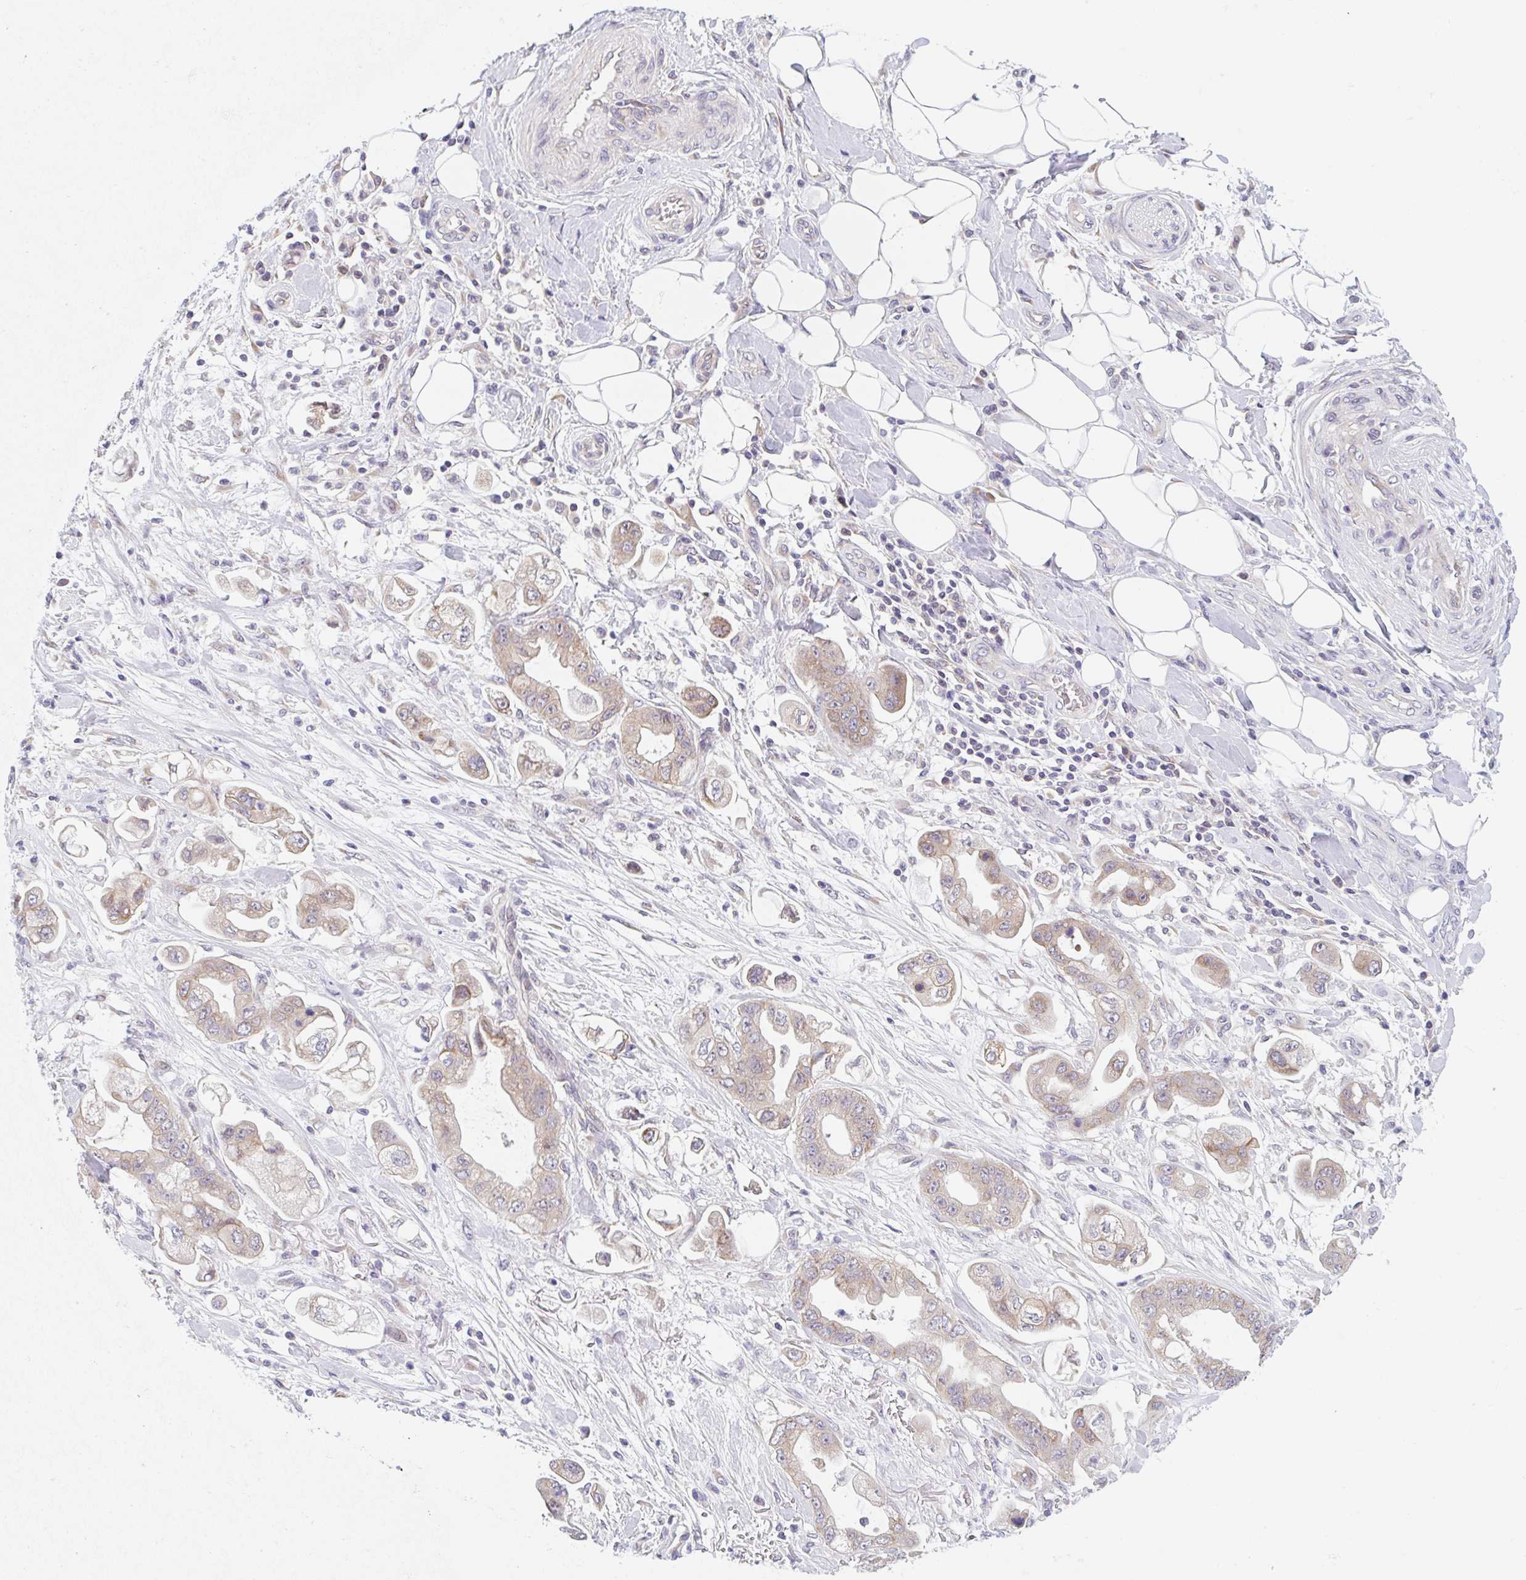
{"staining": {"intensity": "weak", "quantity": "25%-75%", "location": "cytoplasmic/membranous"}, "tissue": "stomach cancer", "cell_type": "Tumor cells", "image_type": "cancer", "snomed": [{"axis": "morphology", "description": "Adenocarcinoma, NOS"}, {"axis": "topography", "description": "Stomach"}], "caption": "Adenocarcinoma (stomach) was stained to show a protein in brown. There is low levels of weak cytoplasmic/membranous staining in approximately 25%-75% of tumor cells. (DAB (3,3'-diaminobenzidine) = brown stain, brightfield microscopy at high magnification).", "gene": "TBPL2", "patient": {"sex": "male", "age": 62}}